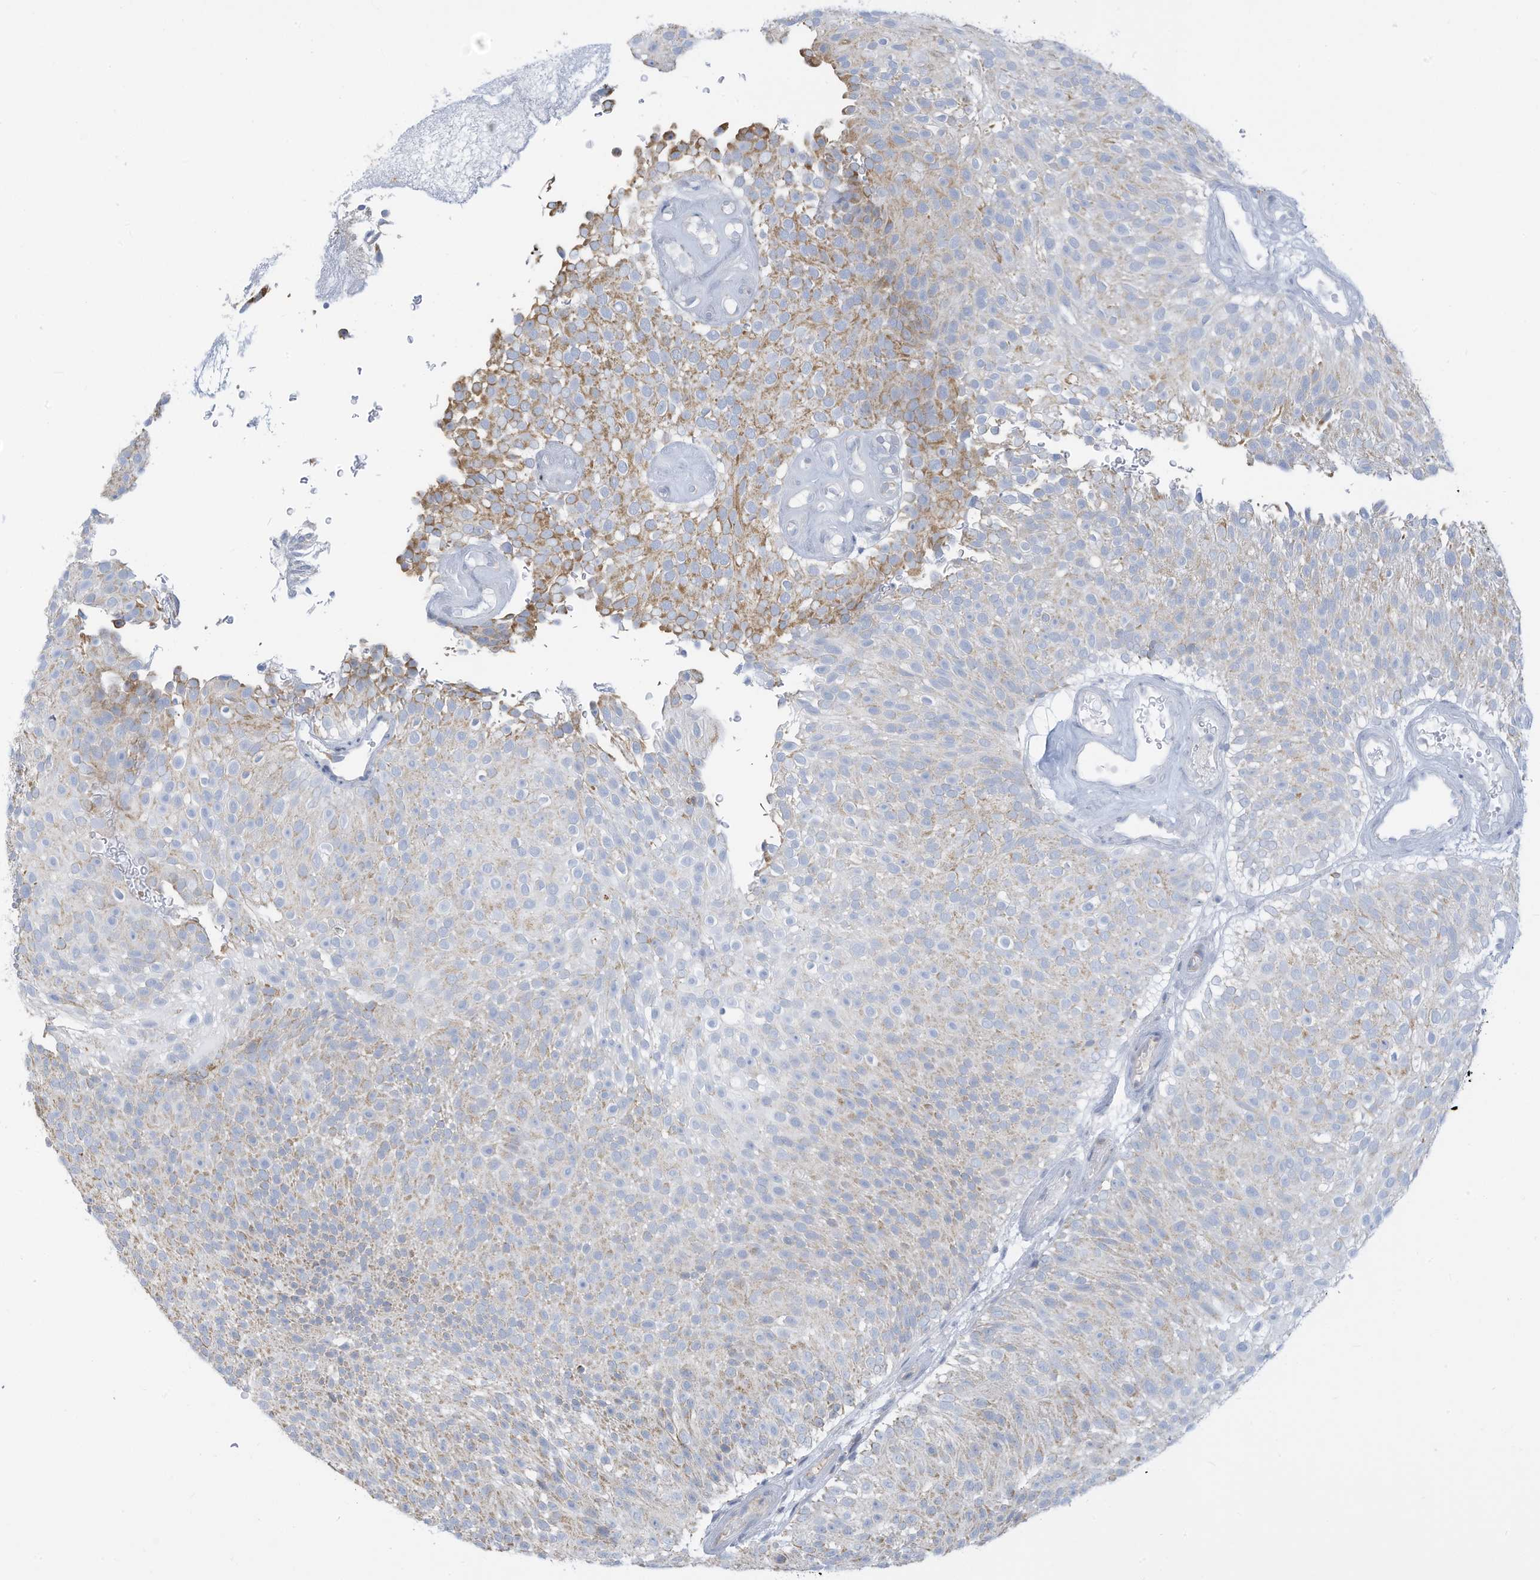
{"staining": {"intensity": "moderate", "quantity": "25%-75%", "location": "cytoplasmic/membranous"}, "tissue": "urothelial cancer", "cell_type": "Tumor cells", "image_type": "cancer", "snomed": [{"axis": "morphology", "description": "Urothelial carcinoma, Low grade"}, {"axis": "topography", "description": "Urinary bladder"}], "caption": "This image shows urothelial cancer stained with immunohistochemistry to label a protein in brown. The cytoplasmic/membranous of tumor cells show moderate positivity for the protein. Nuclei are counter-stained blue.", "gene": "NLN", "patient": {"sex": "male", "age": 78}}